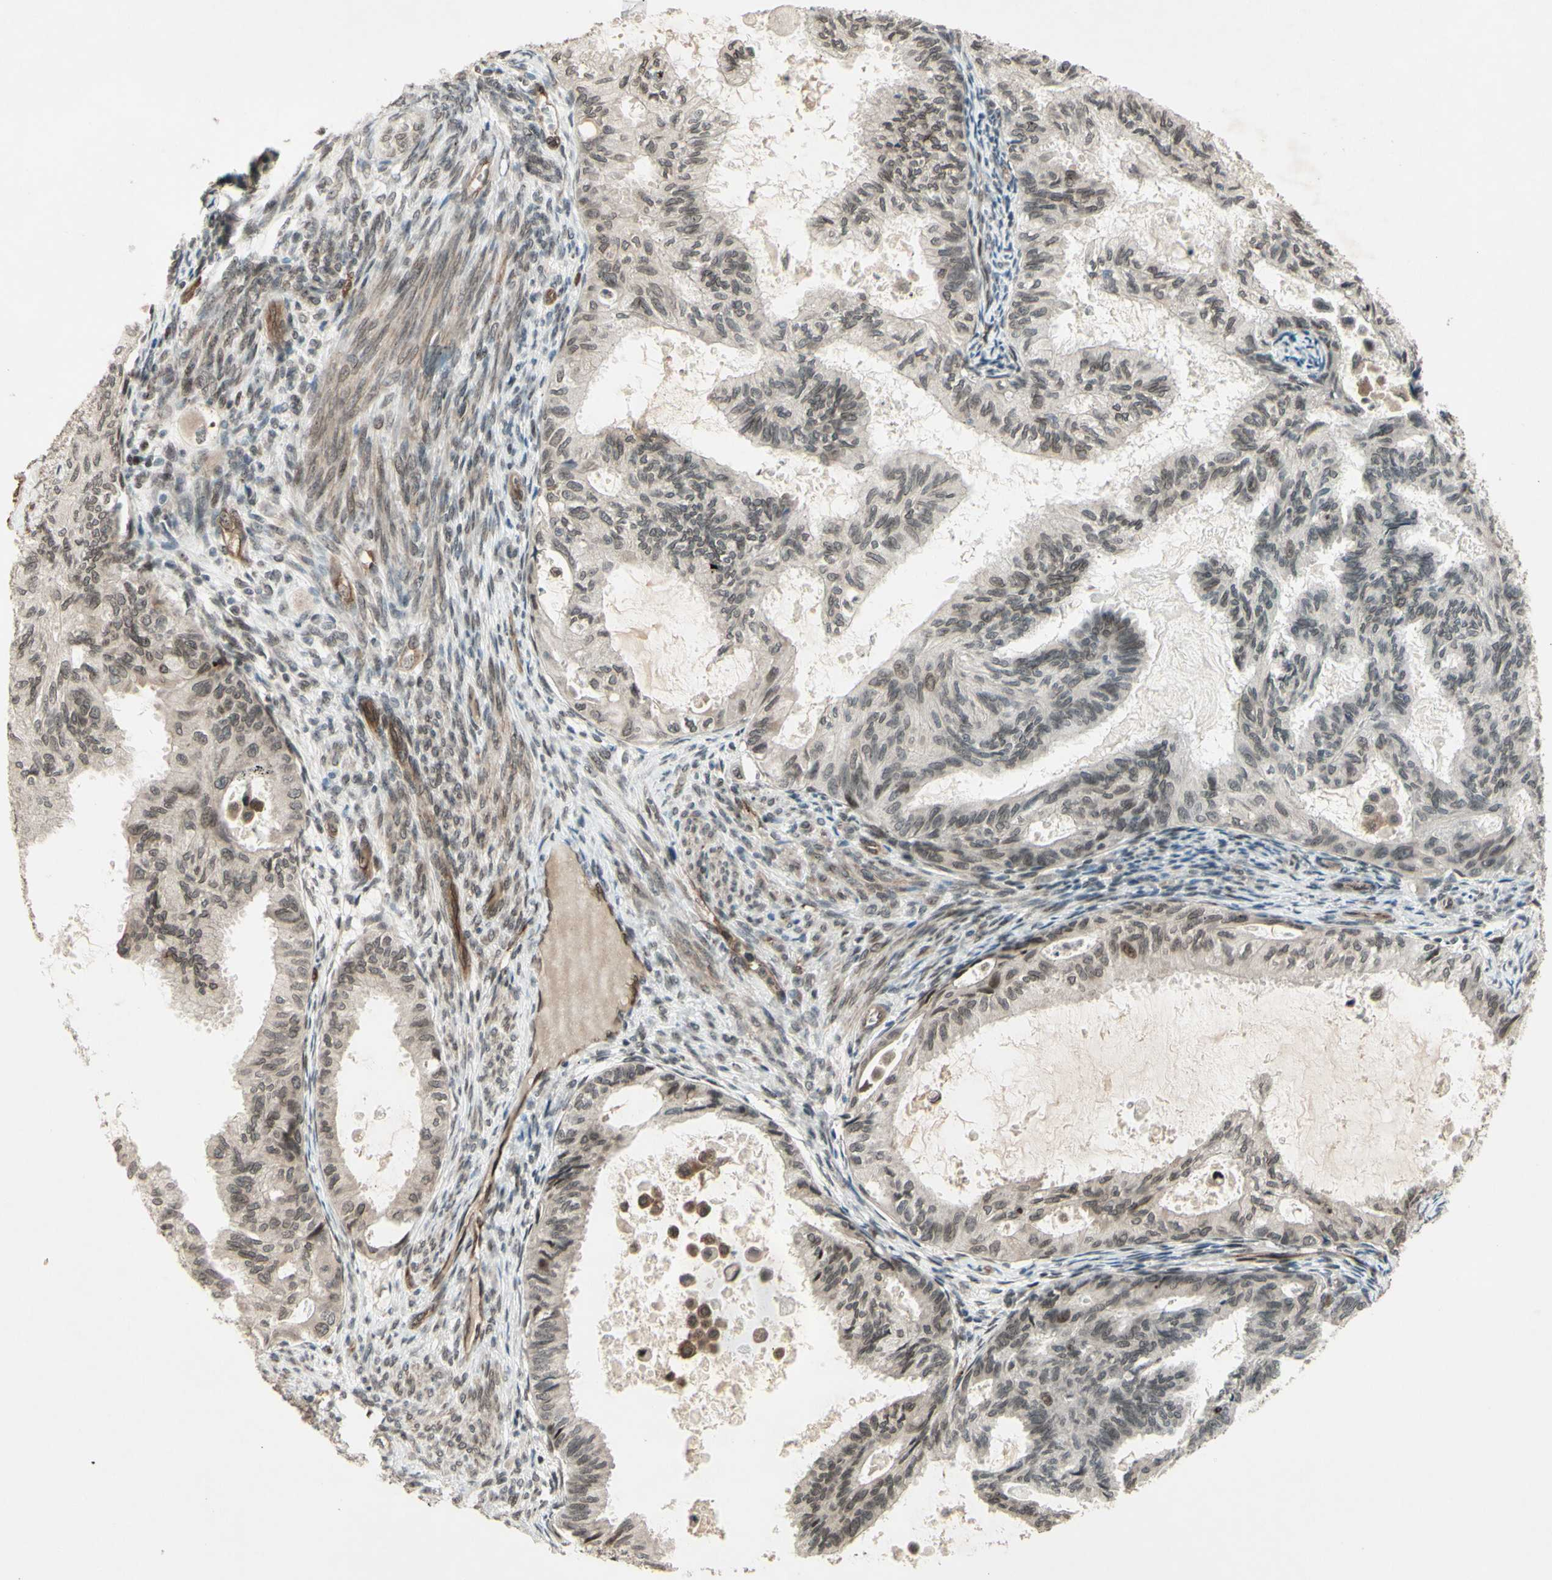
{"staining": {"intensity": "weak", "quantity": "25%-75%", "location": "cytoplasmic/membranous,nuclear"}, "tissue": "cervical cancer", "cell_type": "Tumor cells", "image_type": "cancer", "snomed": [{"axis": "morphology", "description": "Normal tissue, NOS"}, {"axis": "morphology", "description": "Adenocarcinoma, NOS"}, {"axis": "topography", "description": "Cervix"}, {"axis": "topography", "description": "Endometrium"}], "caption": "An immunohistochemistry (IHC) photomicrograph of tumor tissue is shown. Protein staining in brown highlights weak cytoplasmic/membranous and nuclear positivity in cervical adenocarcinoma within tumor cells.", "gene": "MLF2", "patient": {"sex": "female", "age": 86}}